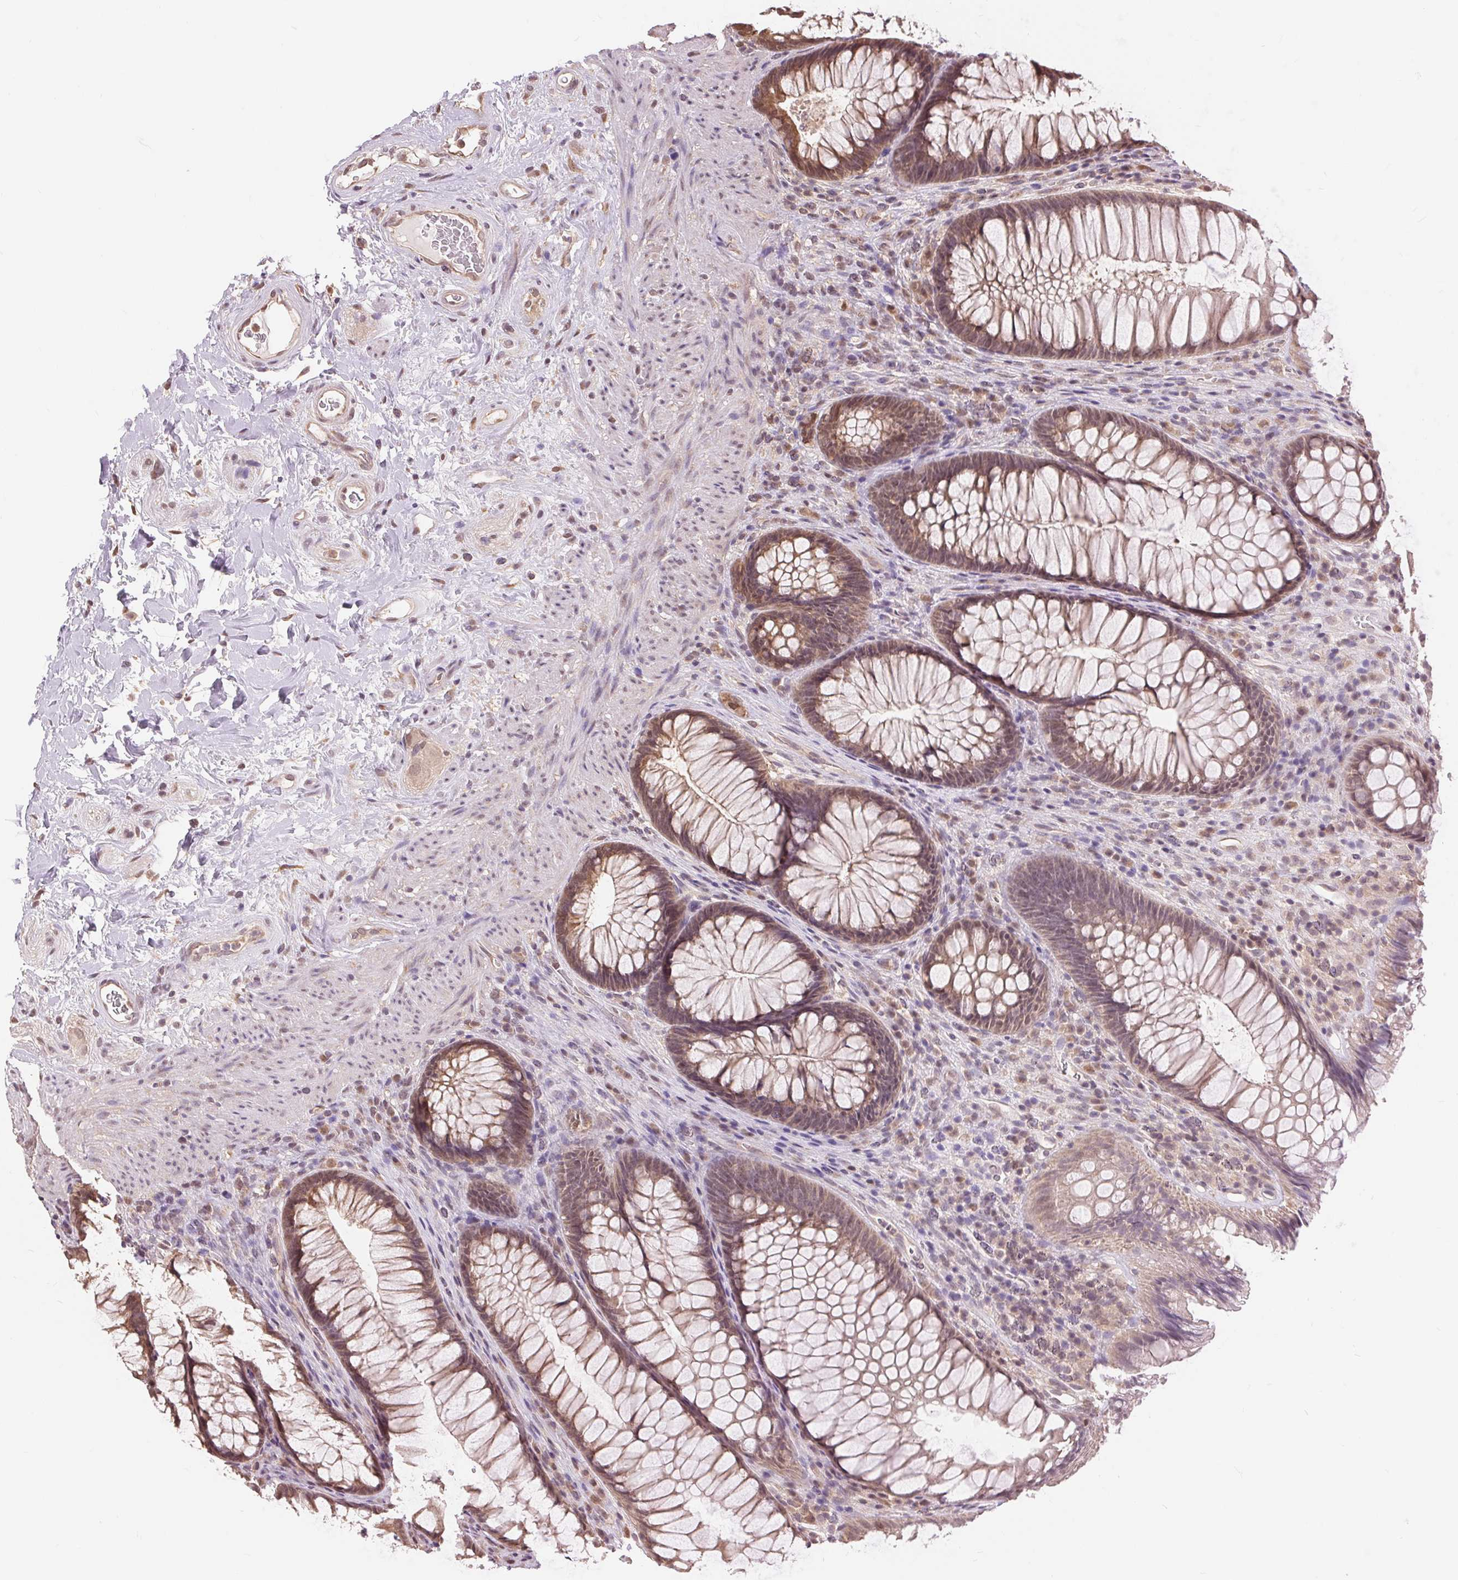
{"staining": {"intensity": "moderate", "quantity": ">75%", "location": "cytoplasmic/membranous"}, "tissue": "rectum", "cell_type": "Glandular cells", "image_type": "normal", "snomed": [{"axis": "morphology", "description": "Normal tissue, NOS"}, {"axis": "topography", "description": "Smooth muscle"}, {"axis": "topography", "description": "Rectum"}], "caption": "Moderate cytoplasmic/membranous protein positivity is seen in approximately >75% of glandular cells in rectum.", "gene": "TMEM273", "patient": {"sex": "male", "age": 53}}